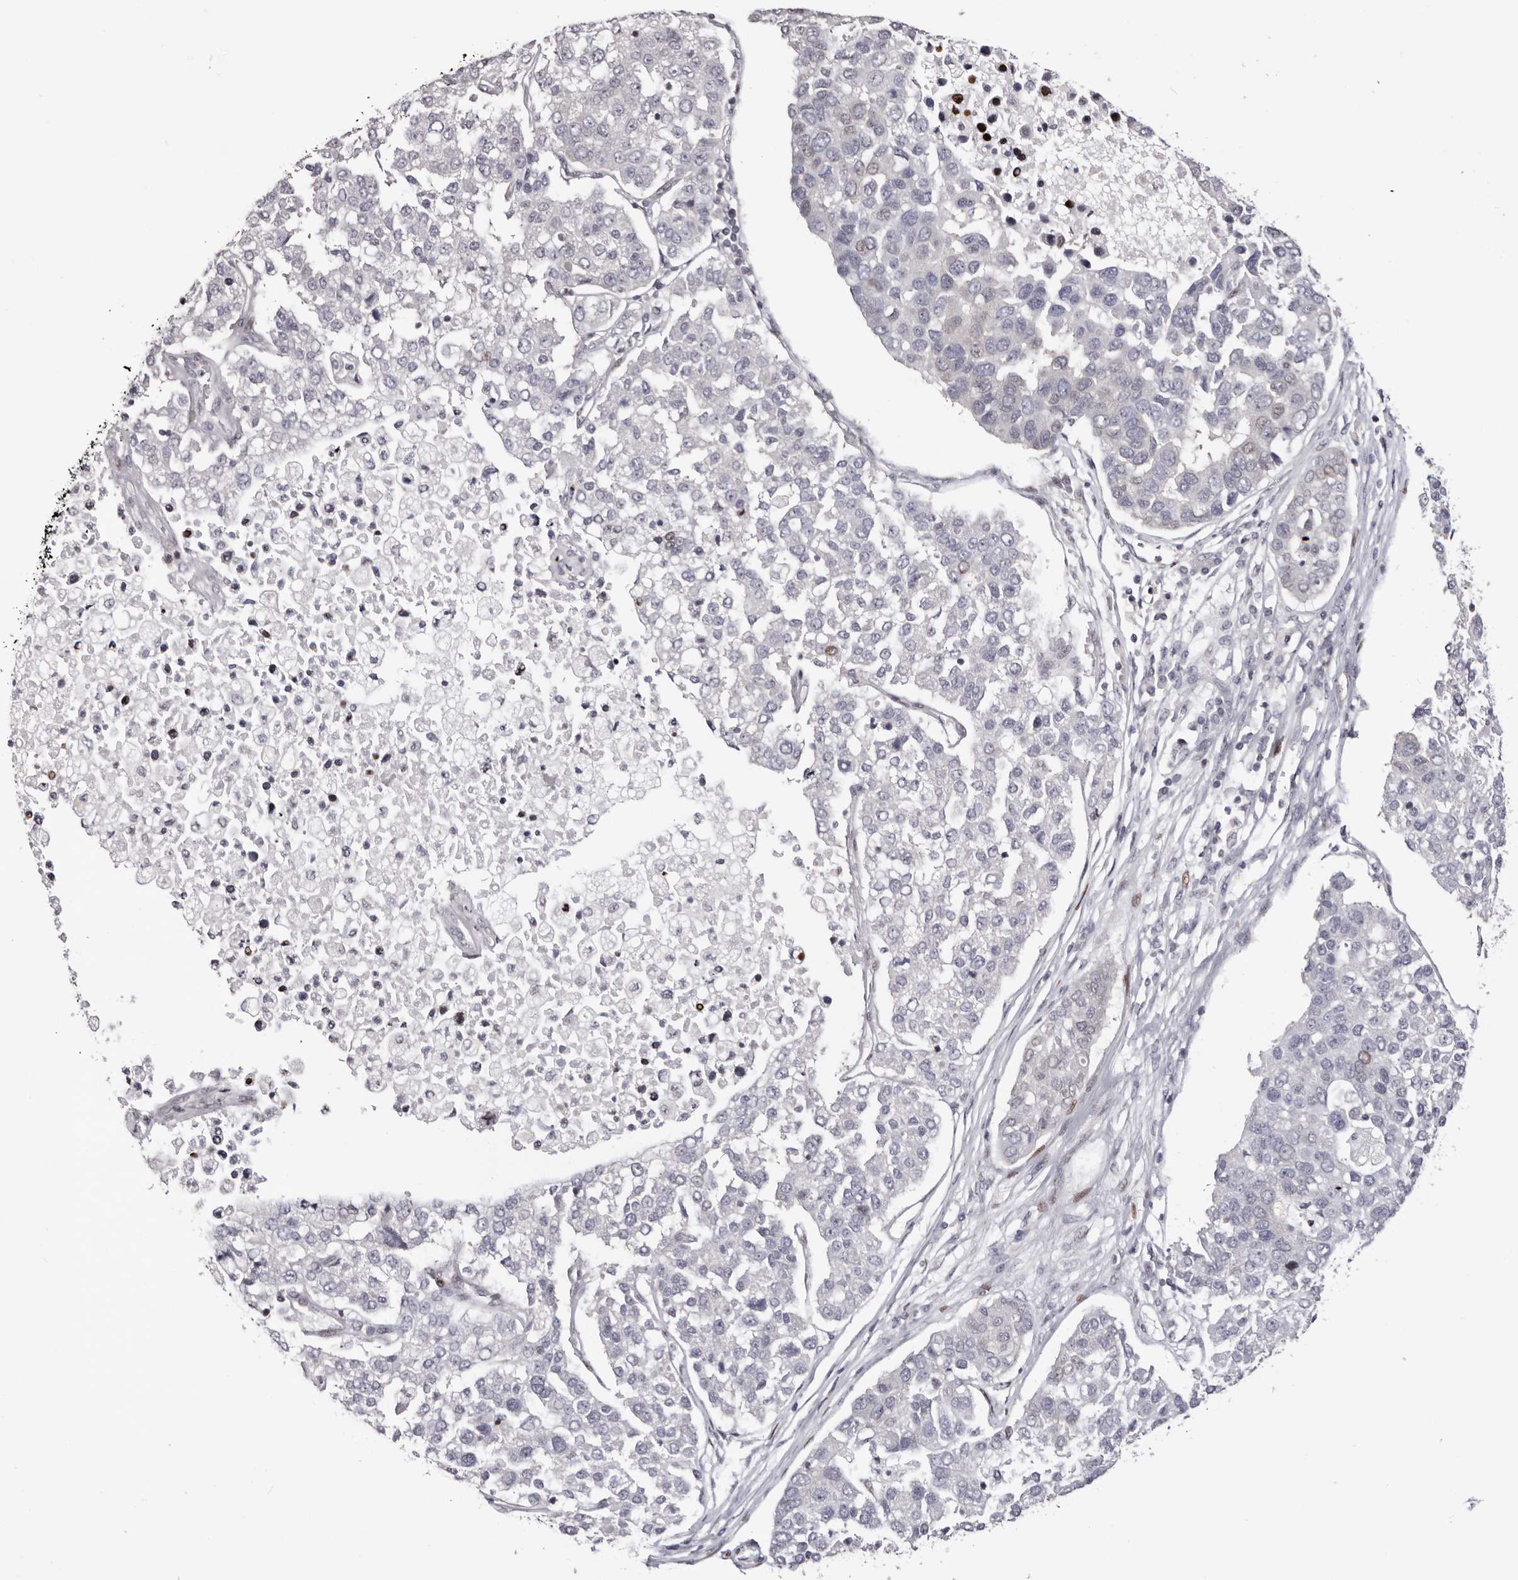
{"staining": {"intensity": "negative", "quantity": "none", "location": "none"}, "tissue": "pancreatic cancer", "cell_type": "Tumor cells", "image_type": "cancer", "snomed": [{"axis": "morphology", "description": "Adenocarcinoma, NOS"}, {"axis": "topography", "description": "Pancreas"}], "caption": "IHC micrograph of human pancreatic cancer (adenocarcinoma) stained for a protein (brown), which reveals no staining in tumor cells. (DAB (3,3'-diaminobenzidine) immunohistochemistry, high magnification).", "gene": "NUP153", "patient": {"sex": "female", "age": 61}}